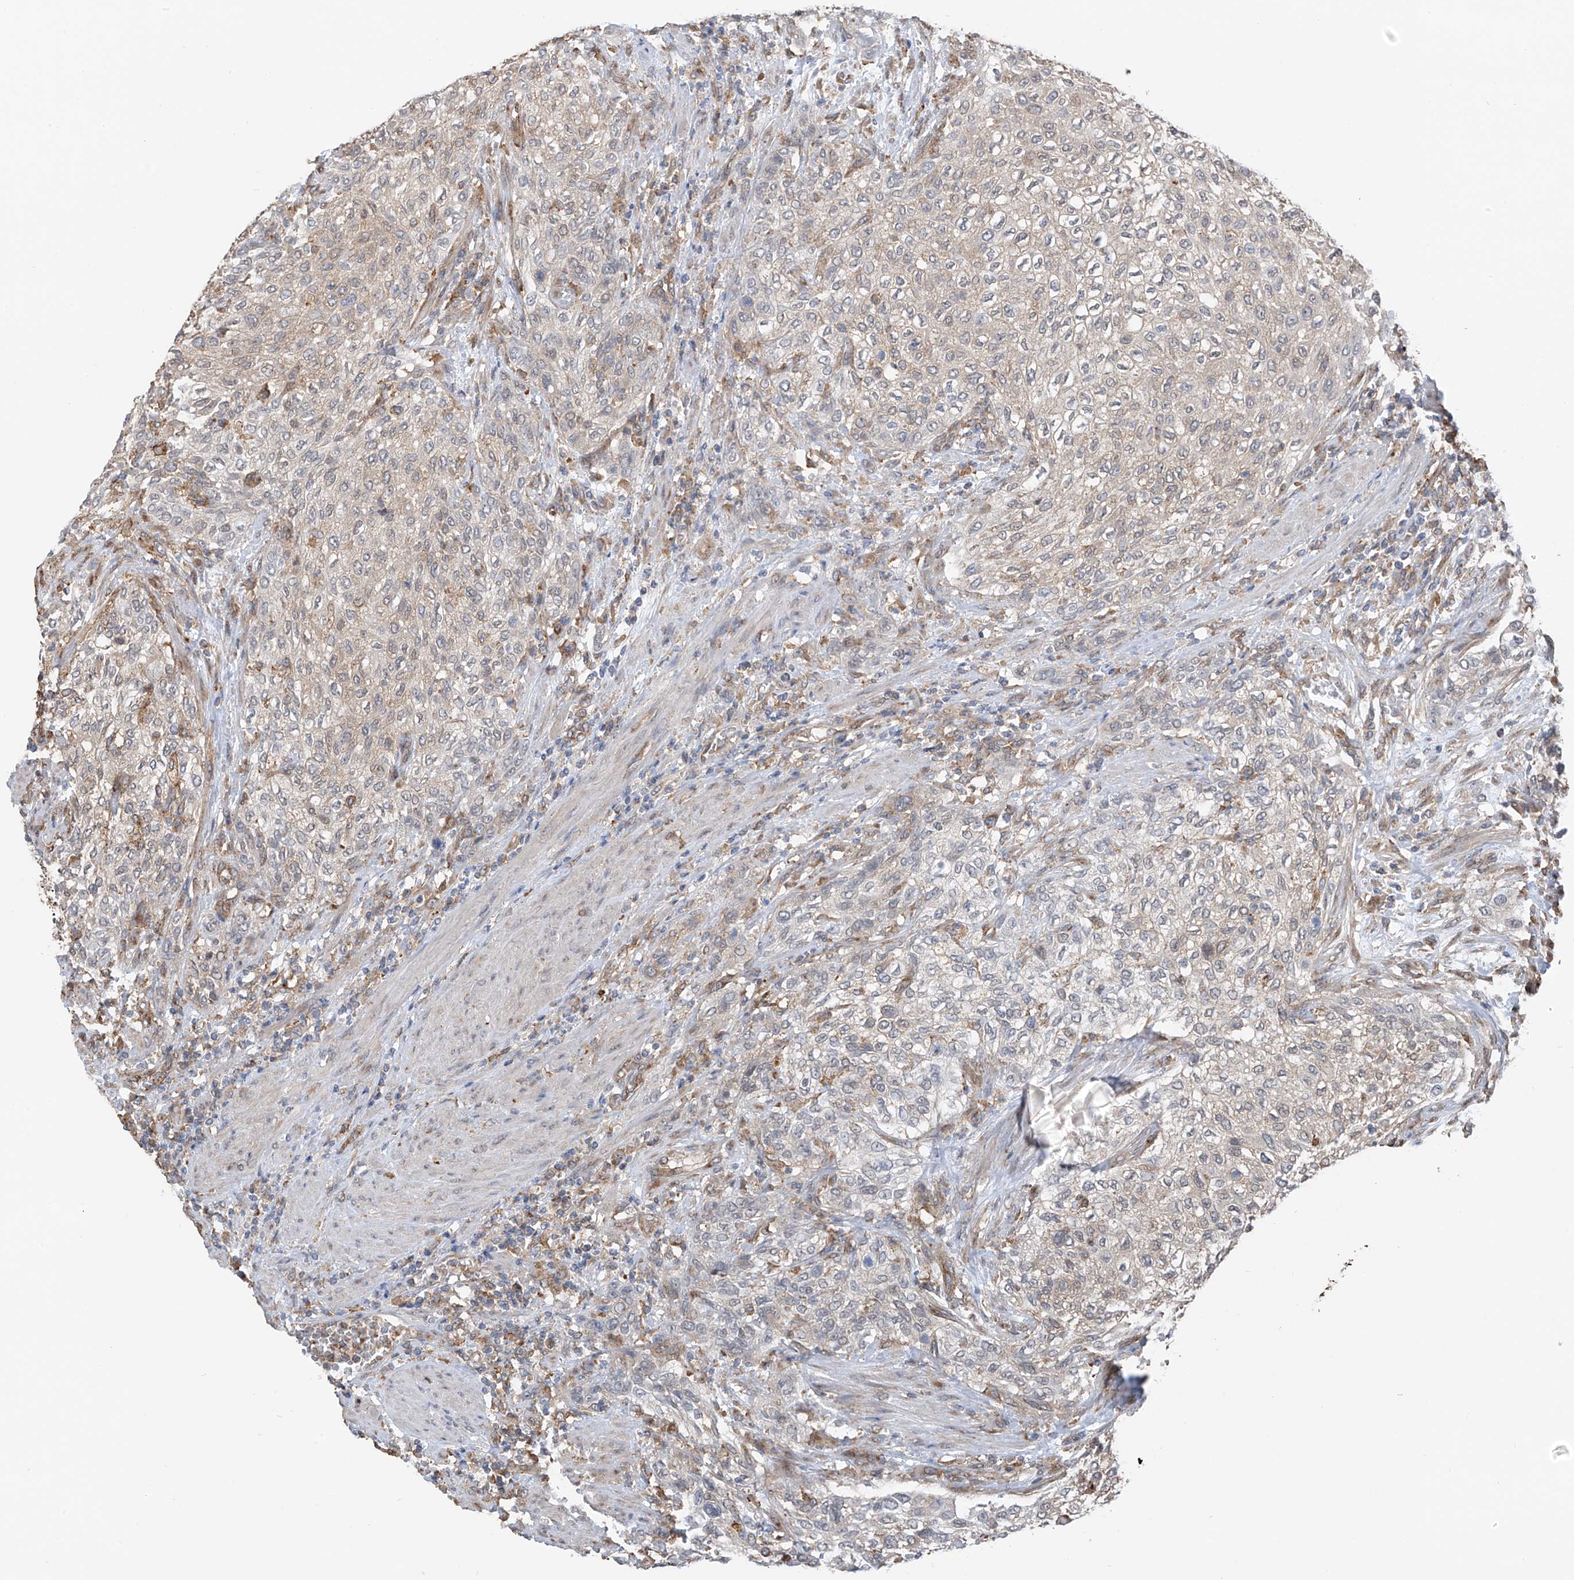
{"staining": {"intensity": "negative", "quantity": "none", "location": "none"}, "tissue": "urothelial cancer", "cell_type": "Tumor cells", "image_type": "cancer", "snomed": [{"axis": "morphology", "description": "Urothelial carcinoma, High grade"}, {"axis": "topography", "description": "Urinary bladder"}], "caption": "Photomicrograph shows no protein staining in tumor cells of urothelial cancer tissue.", "gene": "ZNF189", "patient": {"sex": "male", "age": 35}}